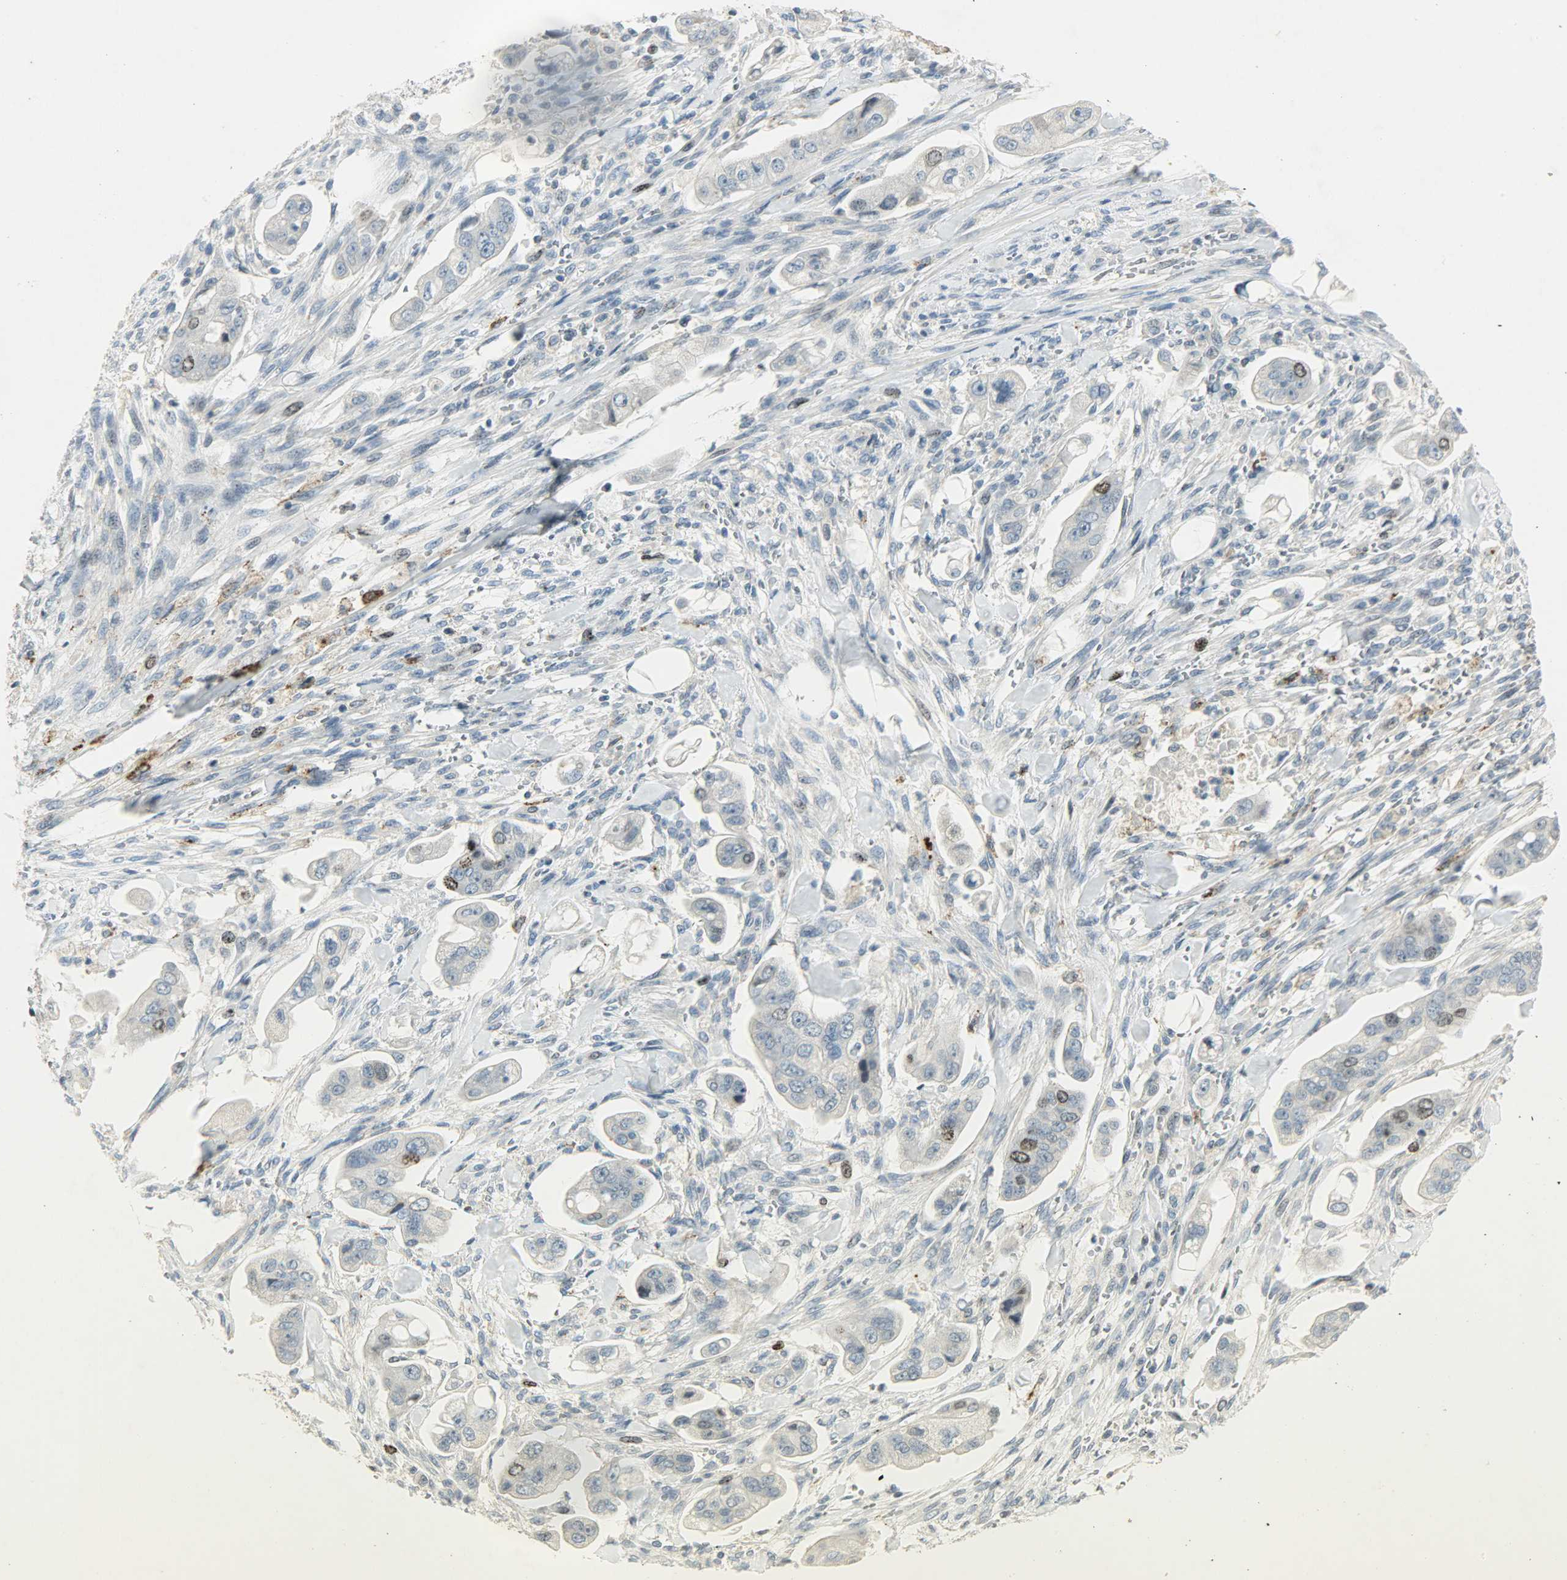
{"staining": {"intensity": "strong", "quantity": "<25%", "location": "nuclear"}, "tissue": "stomach cancer", "cell_type": "Tumor cells", "image_type": "cancer", "snomed": [{"axis": "morphology", "description": "Adenocarcinoma, NOS"}, {"axis": "topography", "description": "Stomach"}], "caption": "Immunohistochemistry (DAB (3,3'-diaminobenzidine)) staining of stomach cancer (adenocarcinoma) displays strong nuclear protein expression in about <25% of tumor cells.", "gene": "AURKB", "patient": {"sex": "male", "age": 62}}